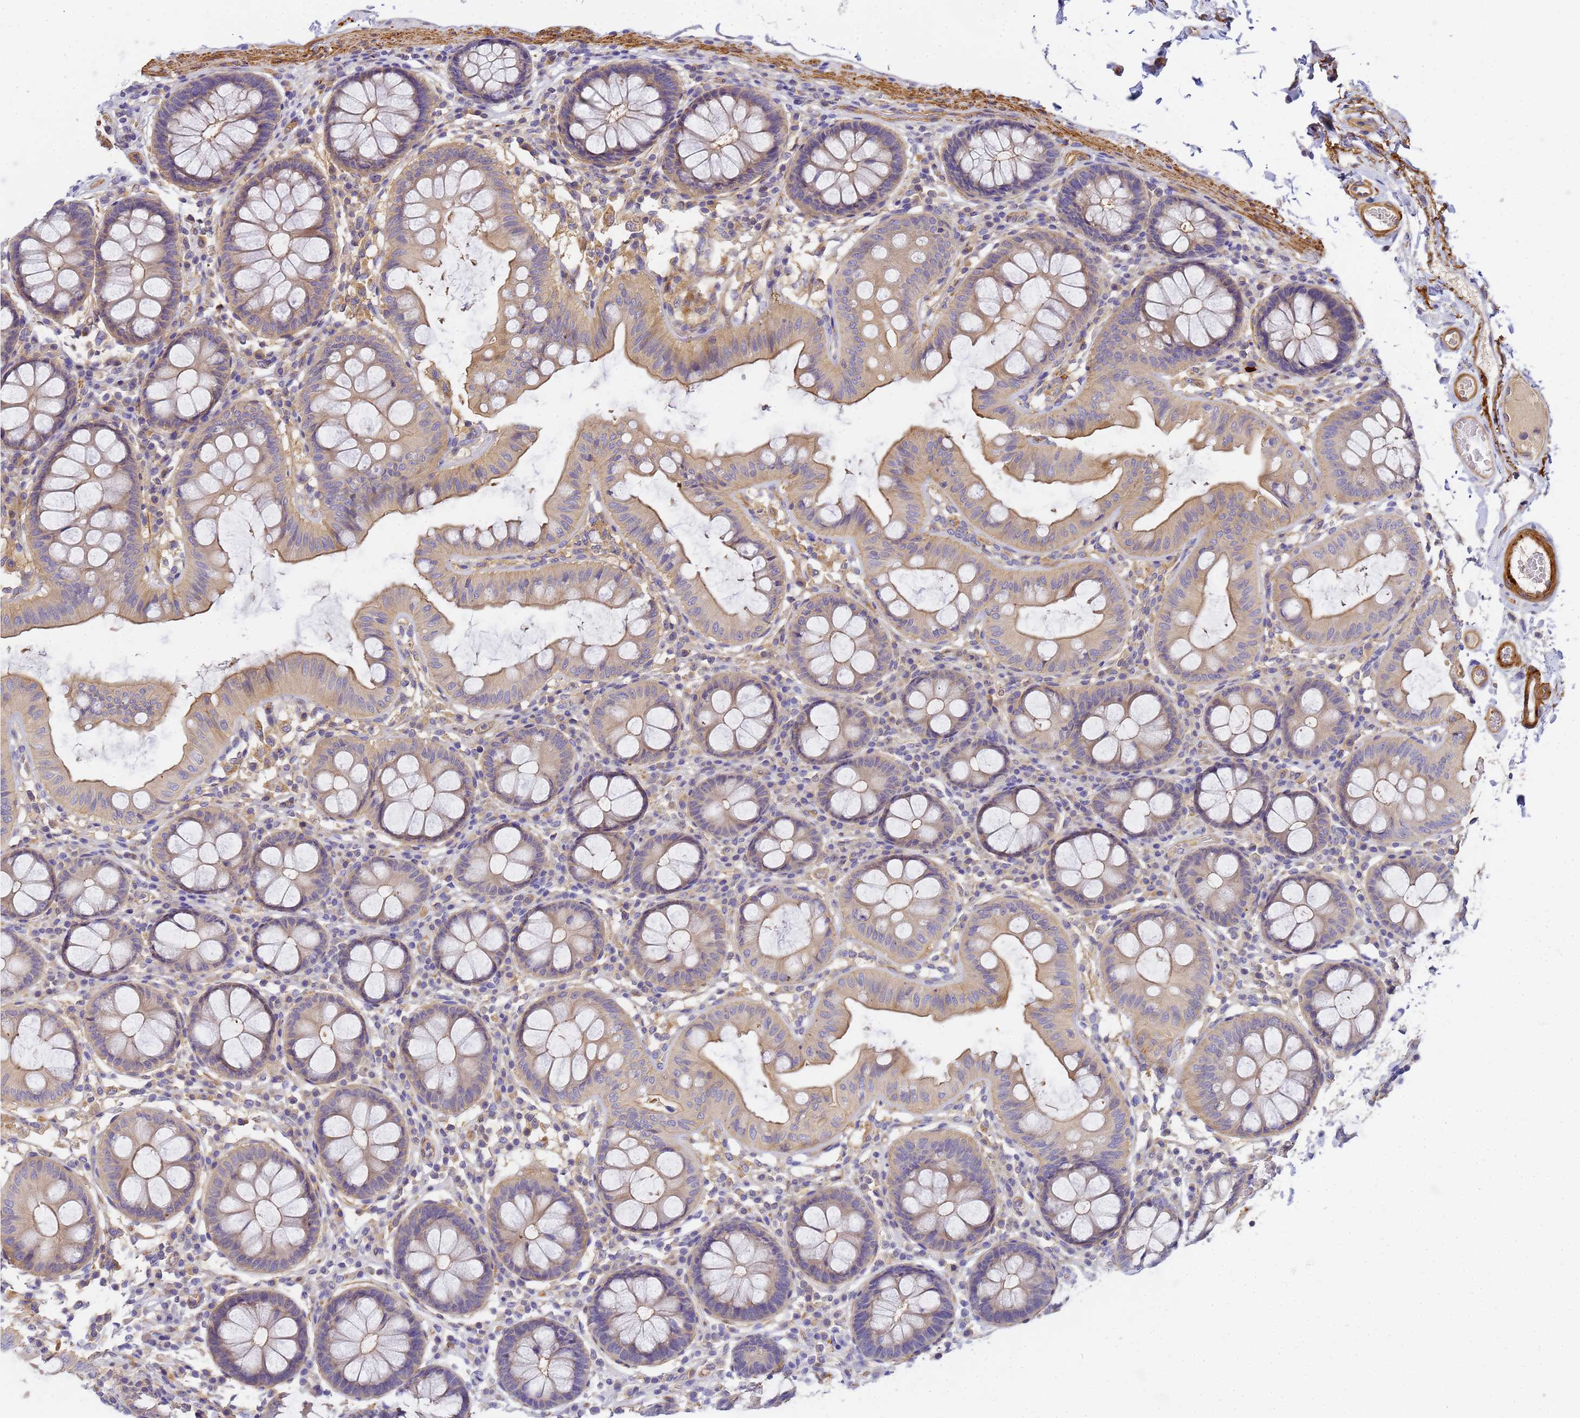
{"staining": {"intensity": "weak", "quantity": ">75%", "location": "cytoplasmic/membranous"}, "tissue": "colon", "cell_type": "Endothelial cells", "image_type": "normal", "snomed": [{"axis": "morphology", "description": "Normal tissue, NOS"}, {"axis": "topography", "description": "Colon"}], "caption": "An image of colon stained for a protein displays weak cytoplasmic/membranous brown staining in endothelial cells. Using DAB (3,3'-diaminobenzidine) (brown) and hematoxylin (blue) stains, captured at high magnification using brightfield microscopy.", "gene": "MYL10", "patient": {"sex": "male", "age": 84}}